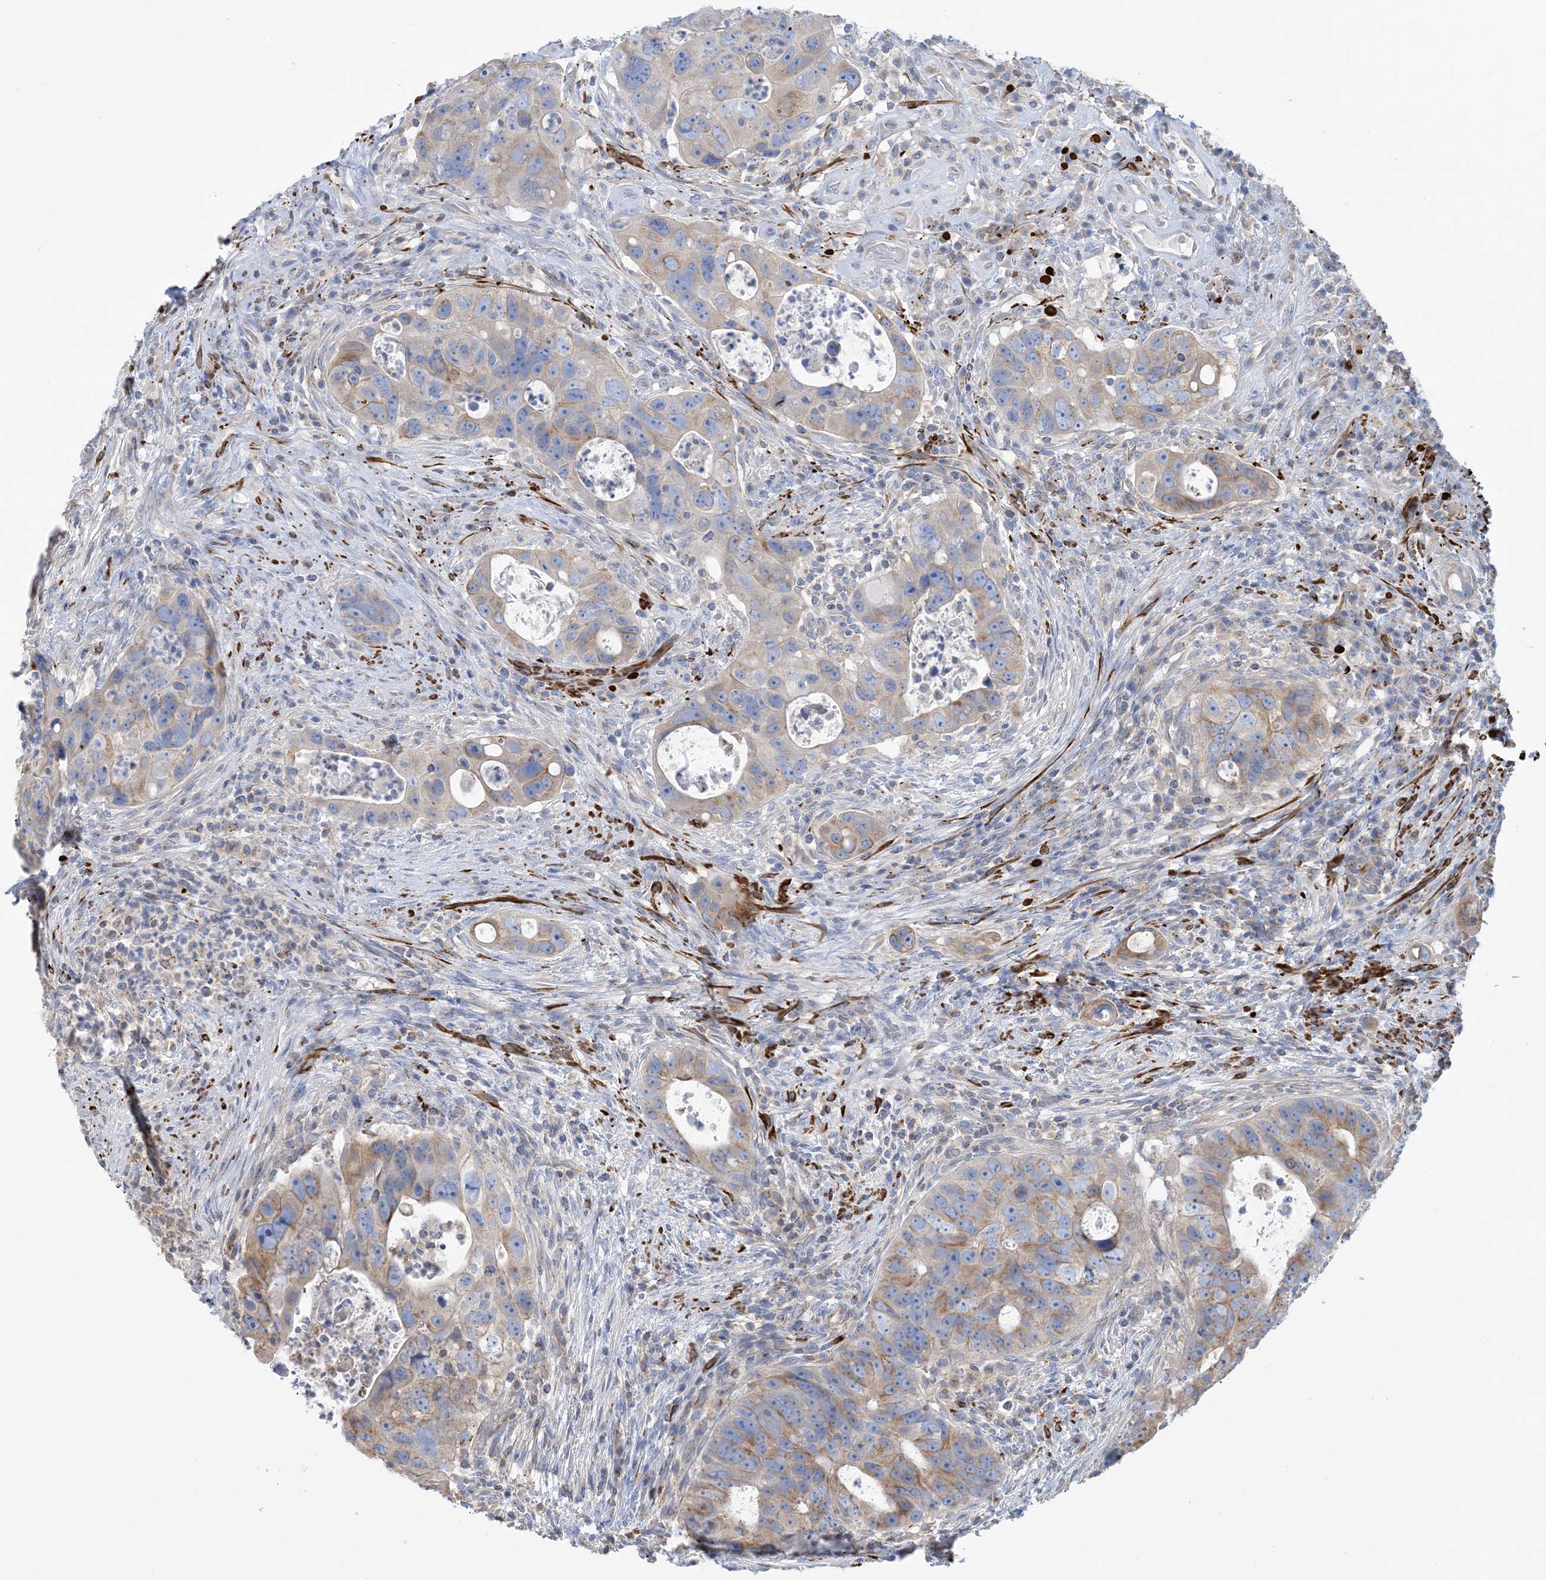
{"staining": {"intensity": "weak", "quantity": "25%-75%", "location": "cytoplasmic/membranous"}, "tissue": "colorectal cancer", "cell_type": "Tumor cells", "image_type": "cancer", "snomed": [{"axis": "morphology", "description": "Adenocarcinoma, NOS"}, {"axis": "topography", "description": "Rectum"}], "caption": "Immunohistochemical staining of human colorectal cancer (adenocarcinoma) demonstrates low levels of weak cytoplasmic/membranous staining in approximately 25%-75% of tumor cells. Using DAB (brown) and hematoxylin (blue) stains, captured at high magnification using brightfield microscopy.", "gene": "CALHM5", "patient": {"sex": "male", "age": 59}}